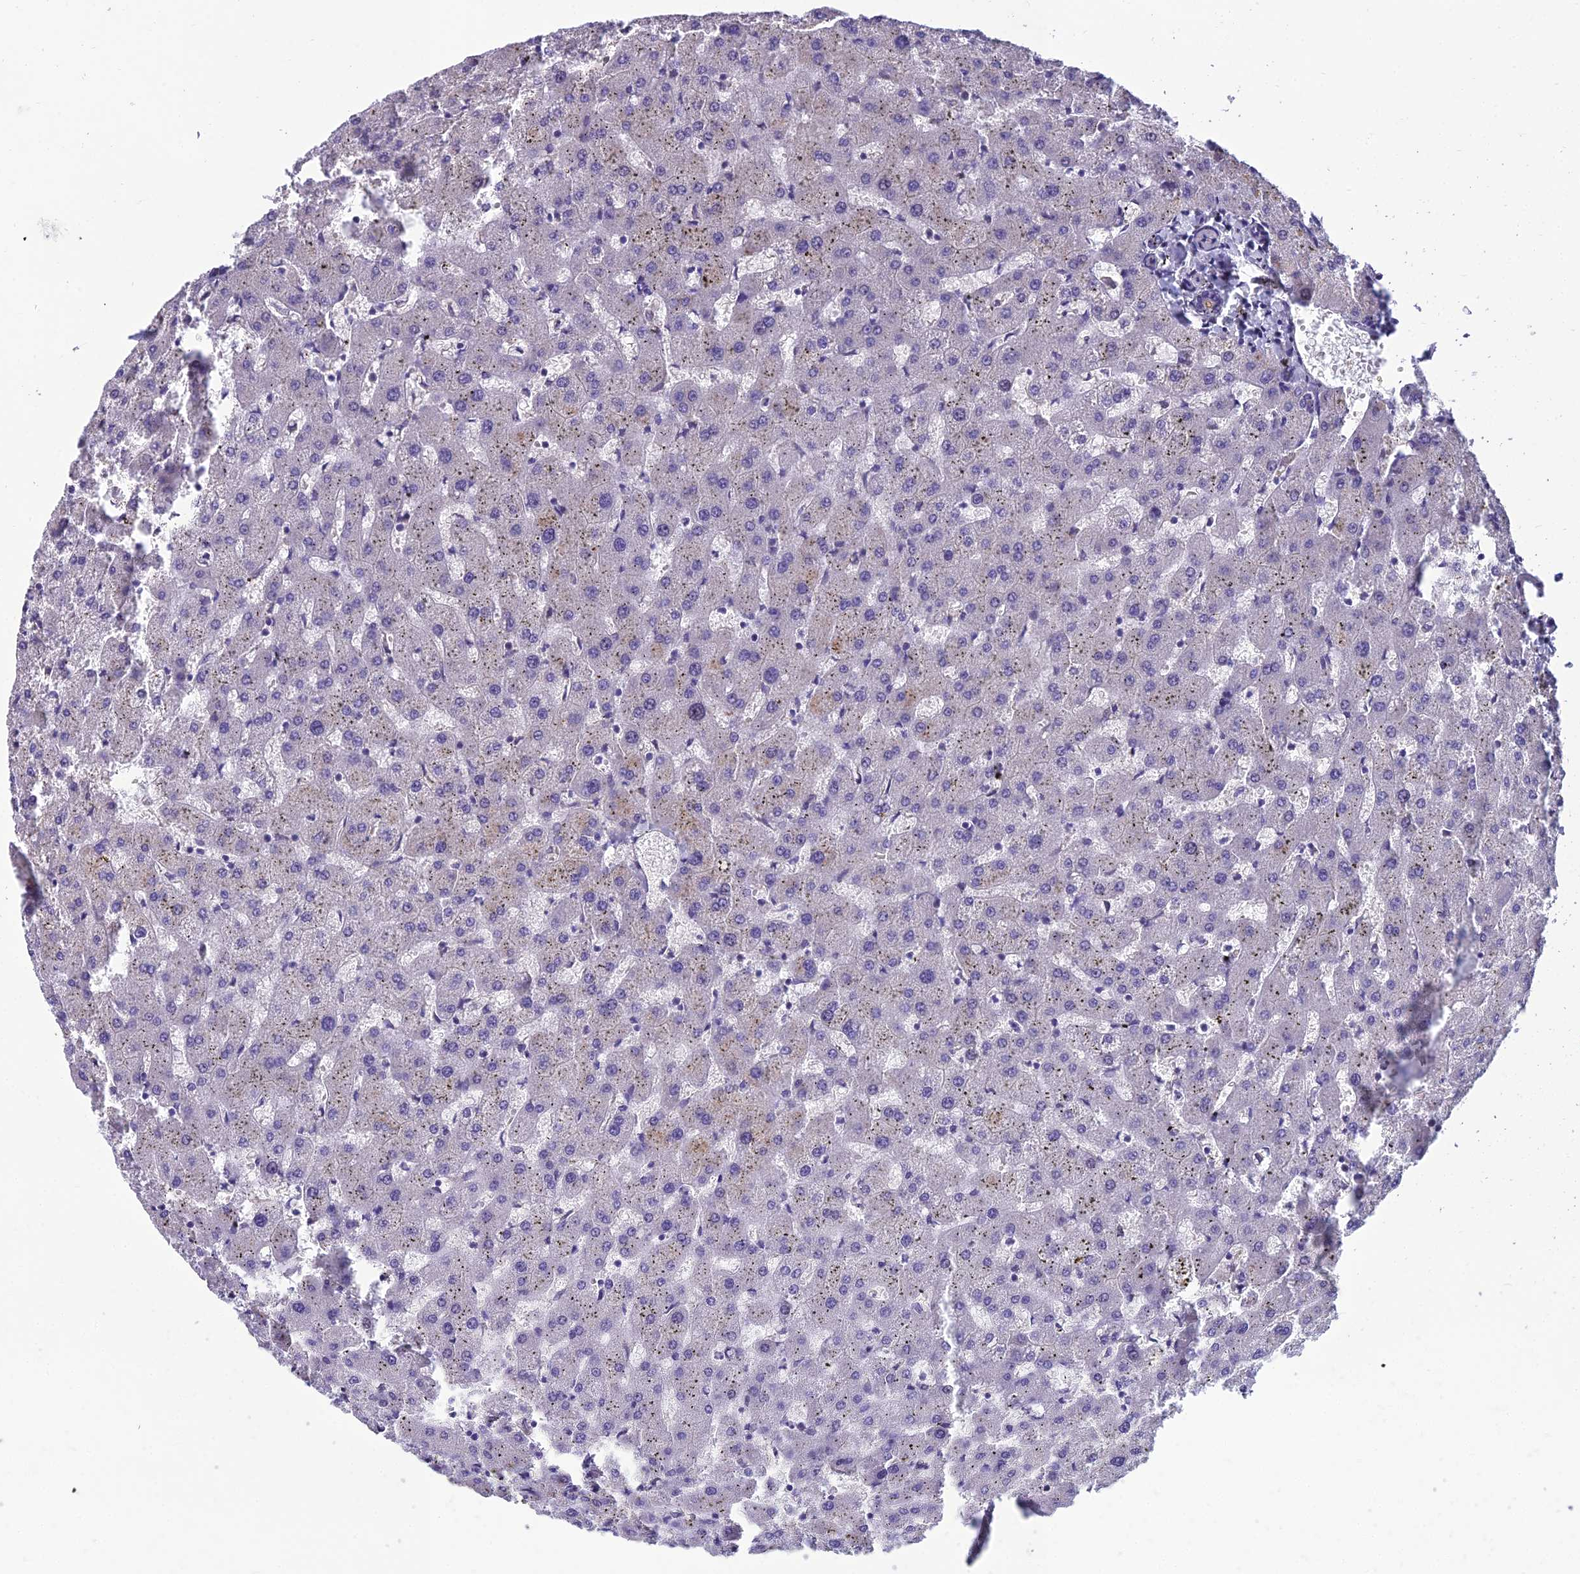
{"staining": {"intensity": "negative", "quantity": "none", "location": "none"}, "tissue": "liver", "cell_type": "Cholangiocytes", "image_type": "normal", "snomed": [{"axis": "morphology", "description": "Normal tissue, NOS"}, {"axis": "topography", "description": "Liver"}], "caption": "An immunohistochemistry (IHC) micrograph of benign liver is shown. There is no staining in cholangiocytes of liver.", "gene": "GRWD1", "patient": {"sex": "female", "age": 63}}